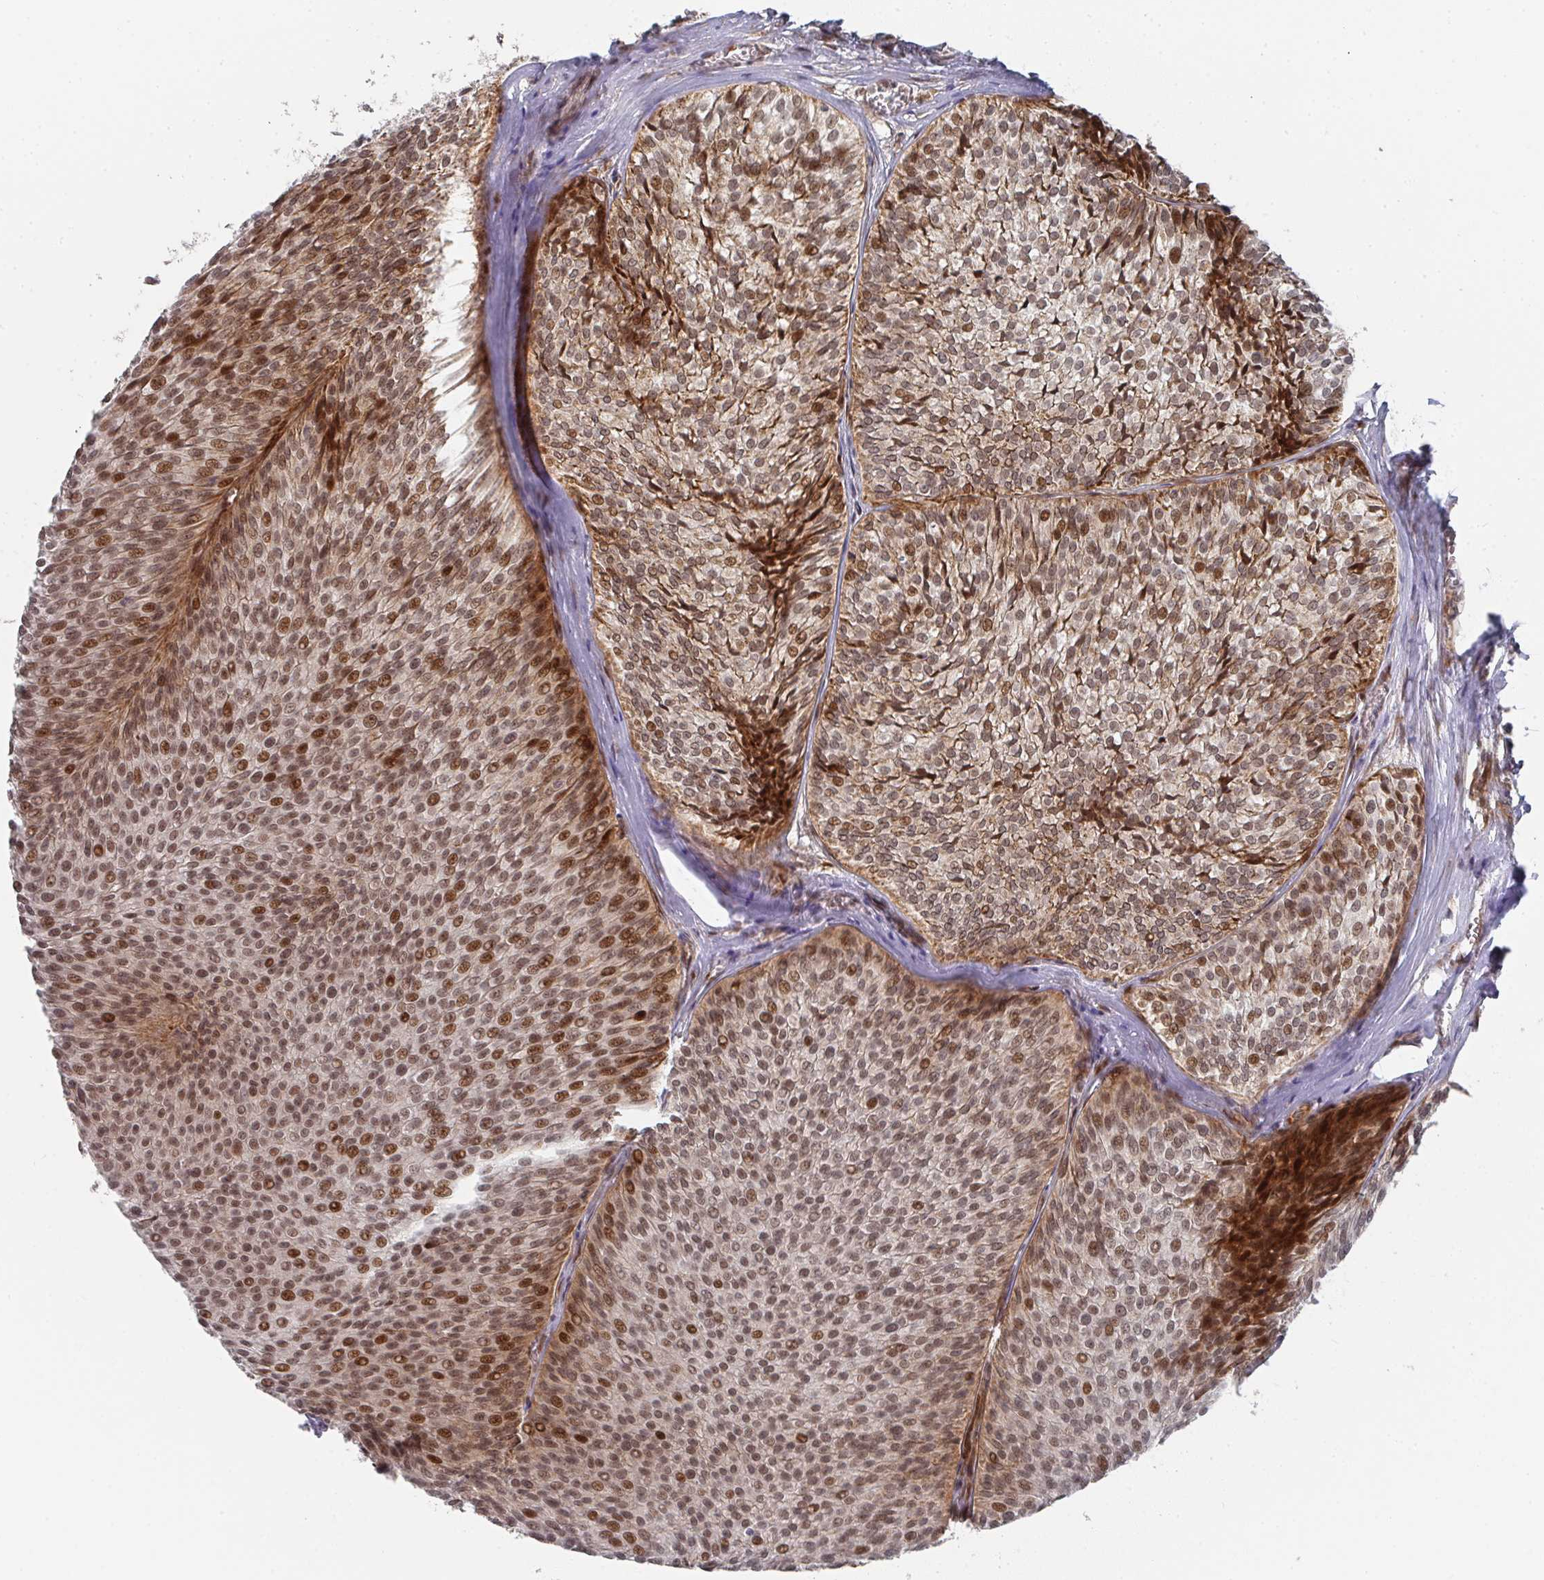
{"staining": {"intensity": "moderate", "quantity": ">75%", "location": "cytoplasmic/membranous,nuclear"}, "tissue": "urothelial cancer", "cell_type": "Tumor cells", "image_type": "cancer", "snomed": [{"axis": "morphology", "description": "Urothelial carcinoma, Low grade"}, {"axis": "topography", "description": "Urinary bladder"}], "caption": "Immunohistochemistry (IHC) image of neoplastic tissue: urothelial carcinoma (low-grade) stained using immunohistochemistry (IHC) demonstrates medium levels of moderate protein expression localized specifically in the cytoplasmic/membranous and nuclear of tumor cells, appearing as a cytoplasmic/membranous and nuclear brown color.", "gene": "RBBP5", "patient": {"sex": "male", "age": 91}}